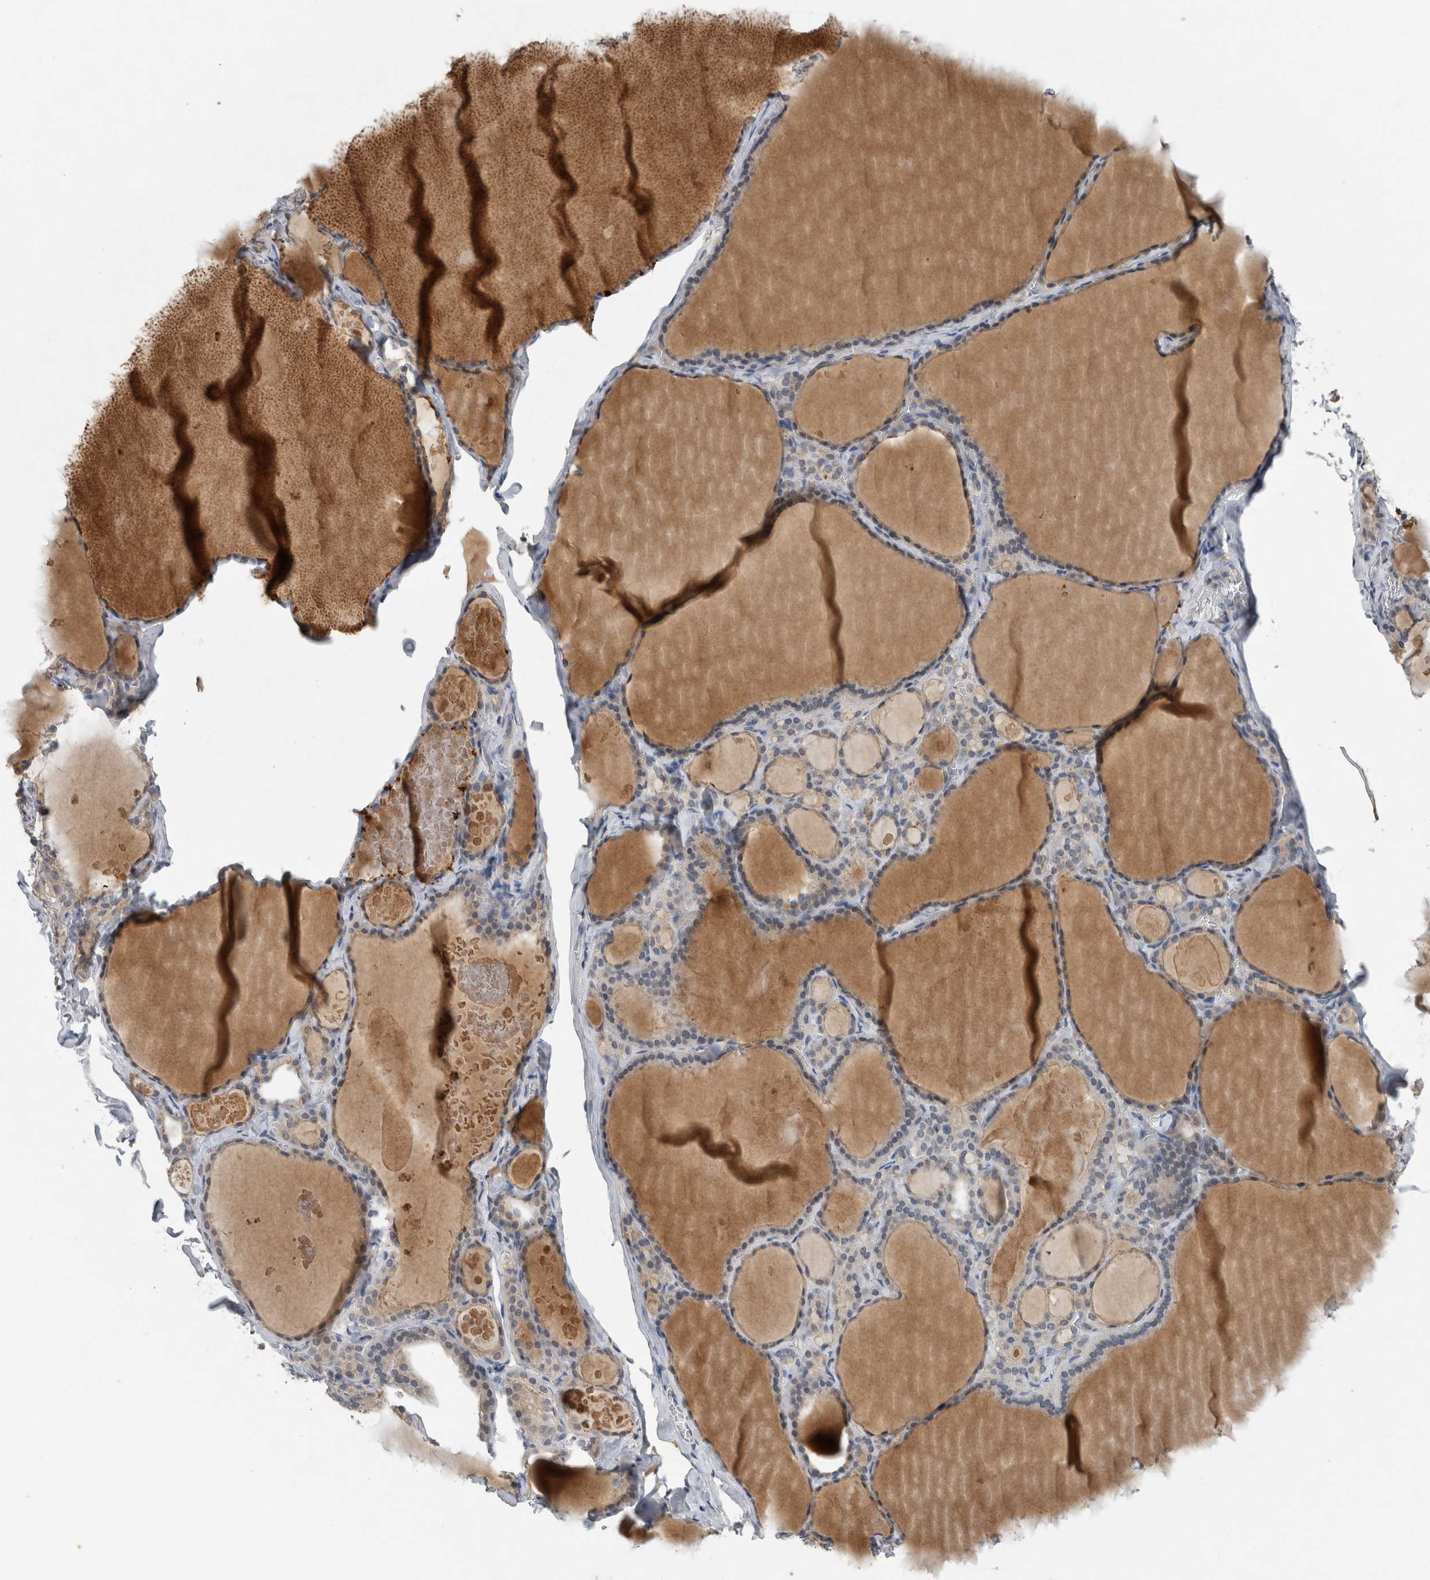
{"staining": {"intensity": "moderate", "quantity": "<25%", "location": "cytoplasmic/membranous"}, "tissue": "thyroid gland", "cell_type": "Glandular cells", "image_type": "normal", "snomed": [{"axis": "morphology", "description": "Normal tissue, NOS"}, {"axis": "topography", "description": "Thyroid gland"}], "caption": "High-magnification brightfield microscopy of benign thyroid gland stained with DAB (3,3'-diaminobenzidine) (brown) and counterstained with hematoxylin (blue). glandular cells exhibit moderate cytoplasmic/membranous positivity is identified in about<25% of cells.", "gene": "HEXD", "patient": {"sex": "male", "age": 56}}